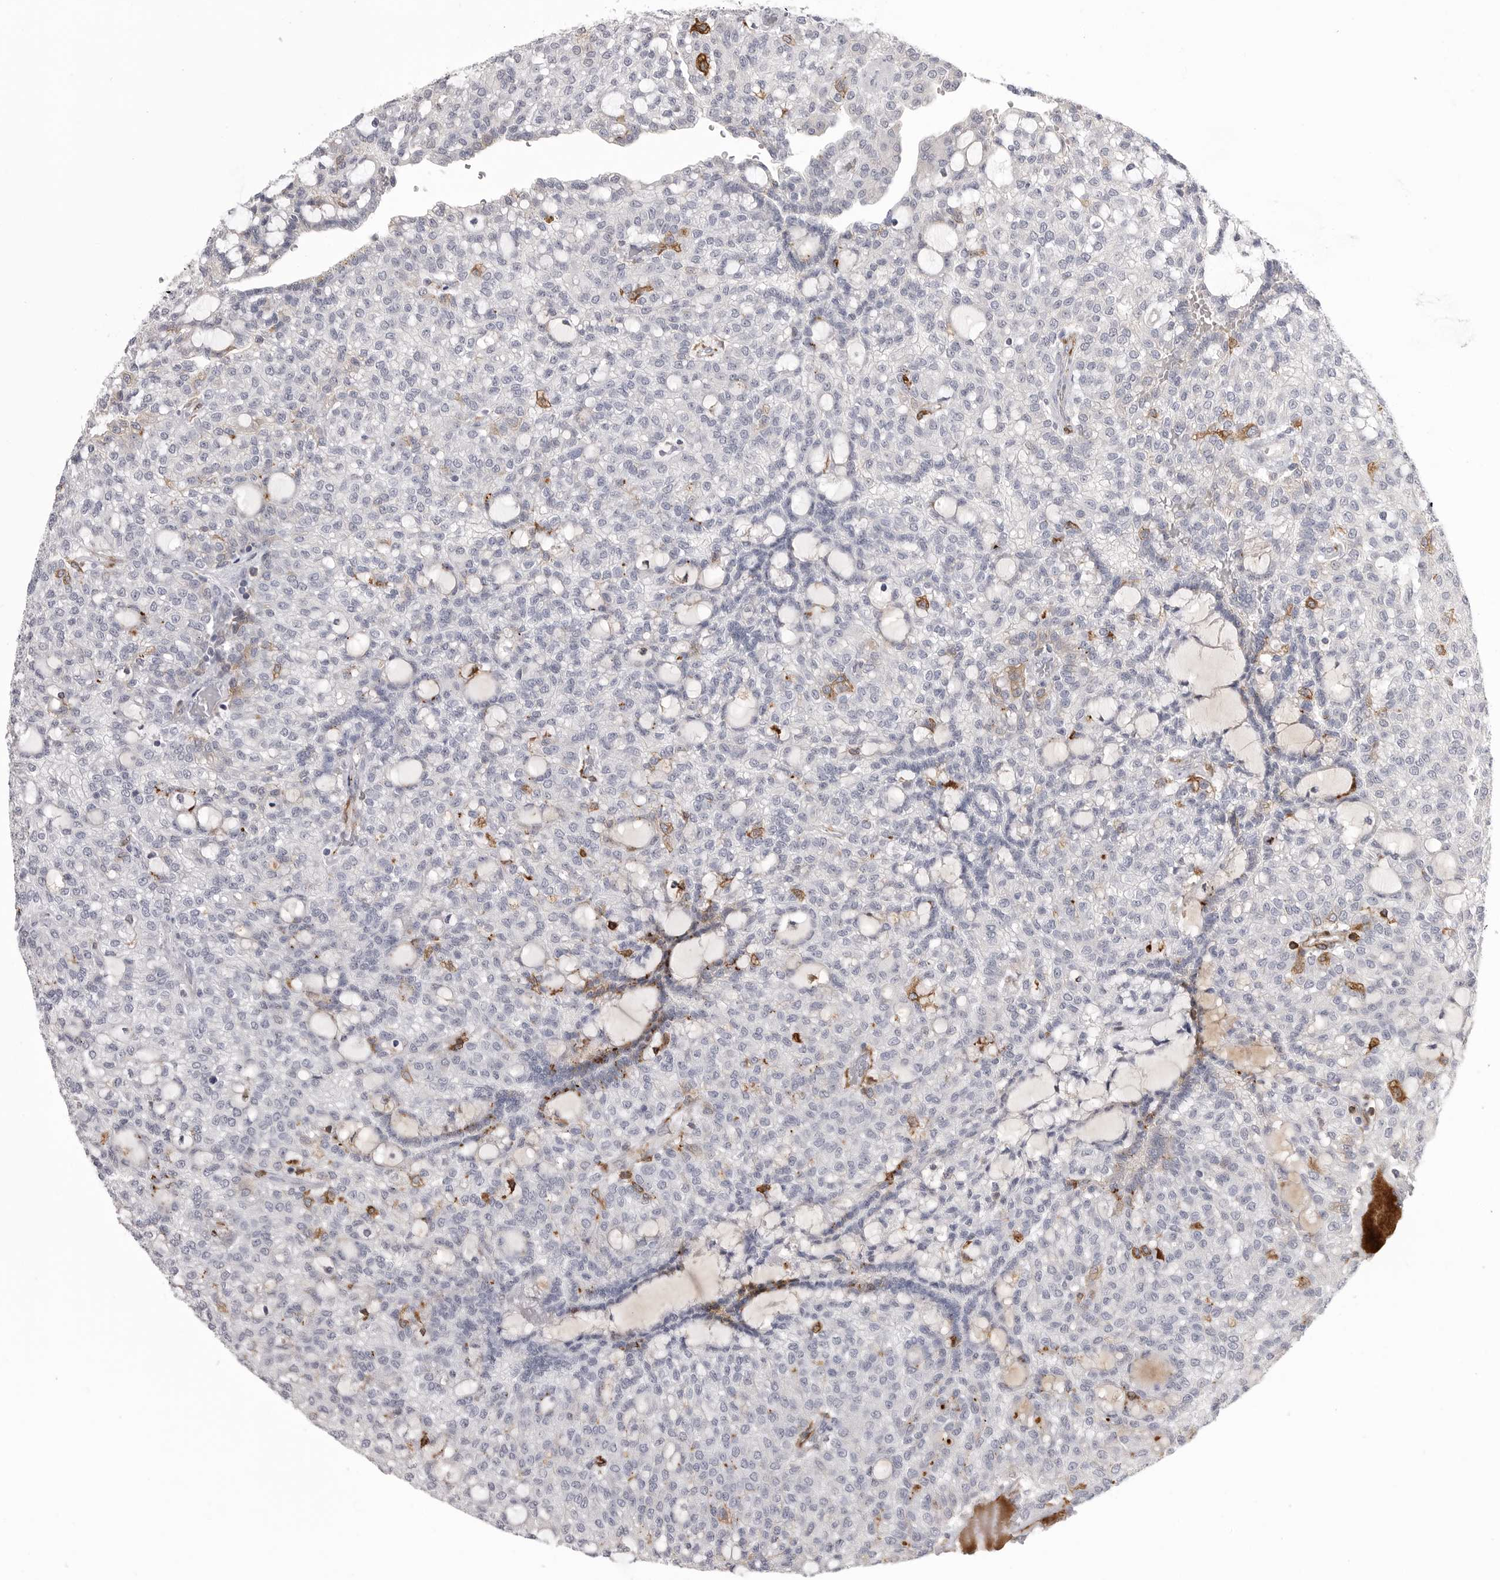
{"staining": {"intensity": "weak", "quantity": "<25%", "location": "cytoplasmic/membranous"}, "tissue": "renal cancer", "cell_type": "Tumor cells", "image_type": "cancer", "snomed": [{"axis": "morphology", "description": "Adenocarcinoma, NOS"}, {"axis": "topography", "description": "Kidney"}], "caption": "A high-resolution image shows IHC staining of renal cancer (adenocarcinoma), which demonstrates no significant positivity in tumor cells. Brightfield microscopy of immunohistochemistry stained with DAB (brown) and hematoxylin (blue), captured at high magnification.", "gene": "SERPING1", "patient": {"sex": "male", "age": 63}}